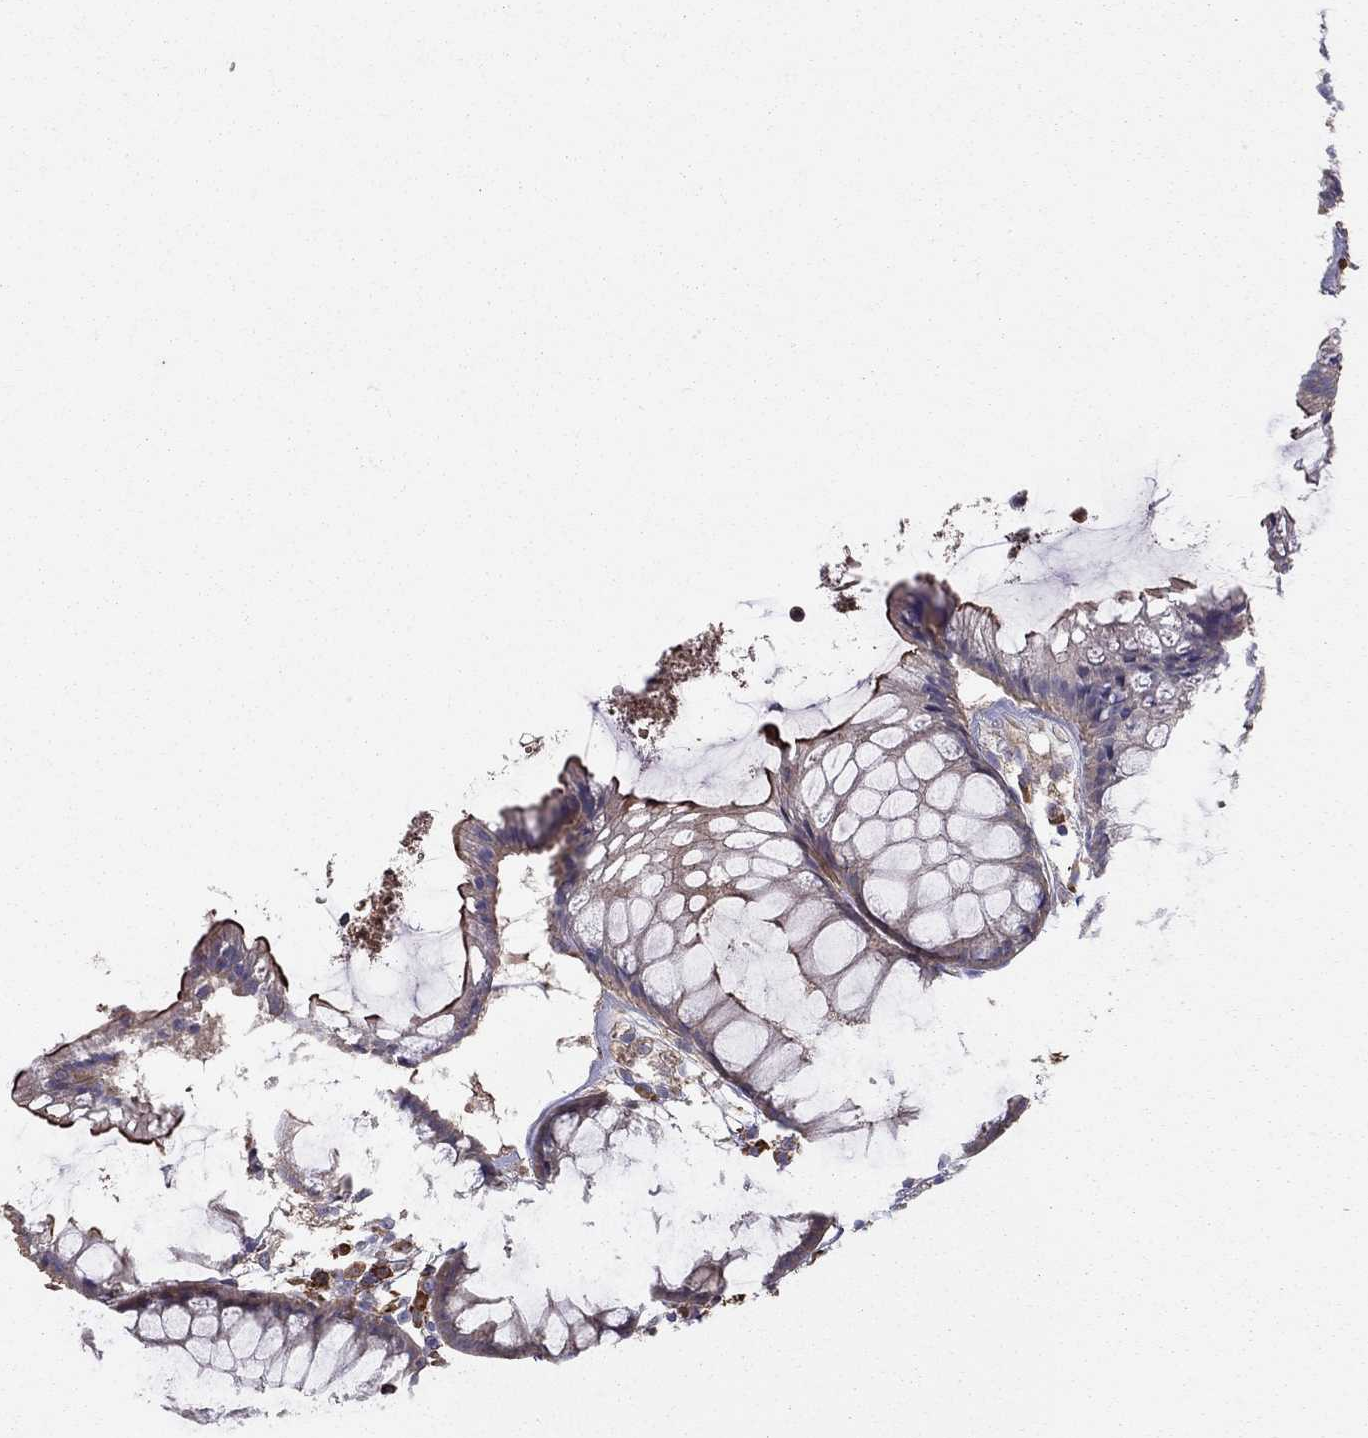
{"staining": {"intensity": "negative", "quantity": "none", "location": "none"}, "tissue": "colon", "cell_type": "Endothelial cells", "image_type": "normal", "snomed": [{"axis": "morphology", "description": "Normal tissue, NOS"}, {"axis": "morphology", "description": "Adenocarcinoma, NOS"}, {"axis": "topography", "description": "Colon"}], "caption": "Micrograph shows no protein positivity in endothelial cells of normal colon.", "gene": "PIK3CG", "patient": {"sex": "male", "age": 65}}